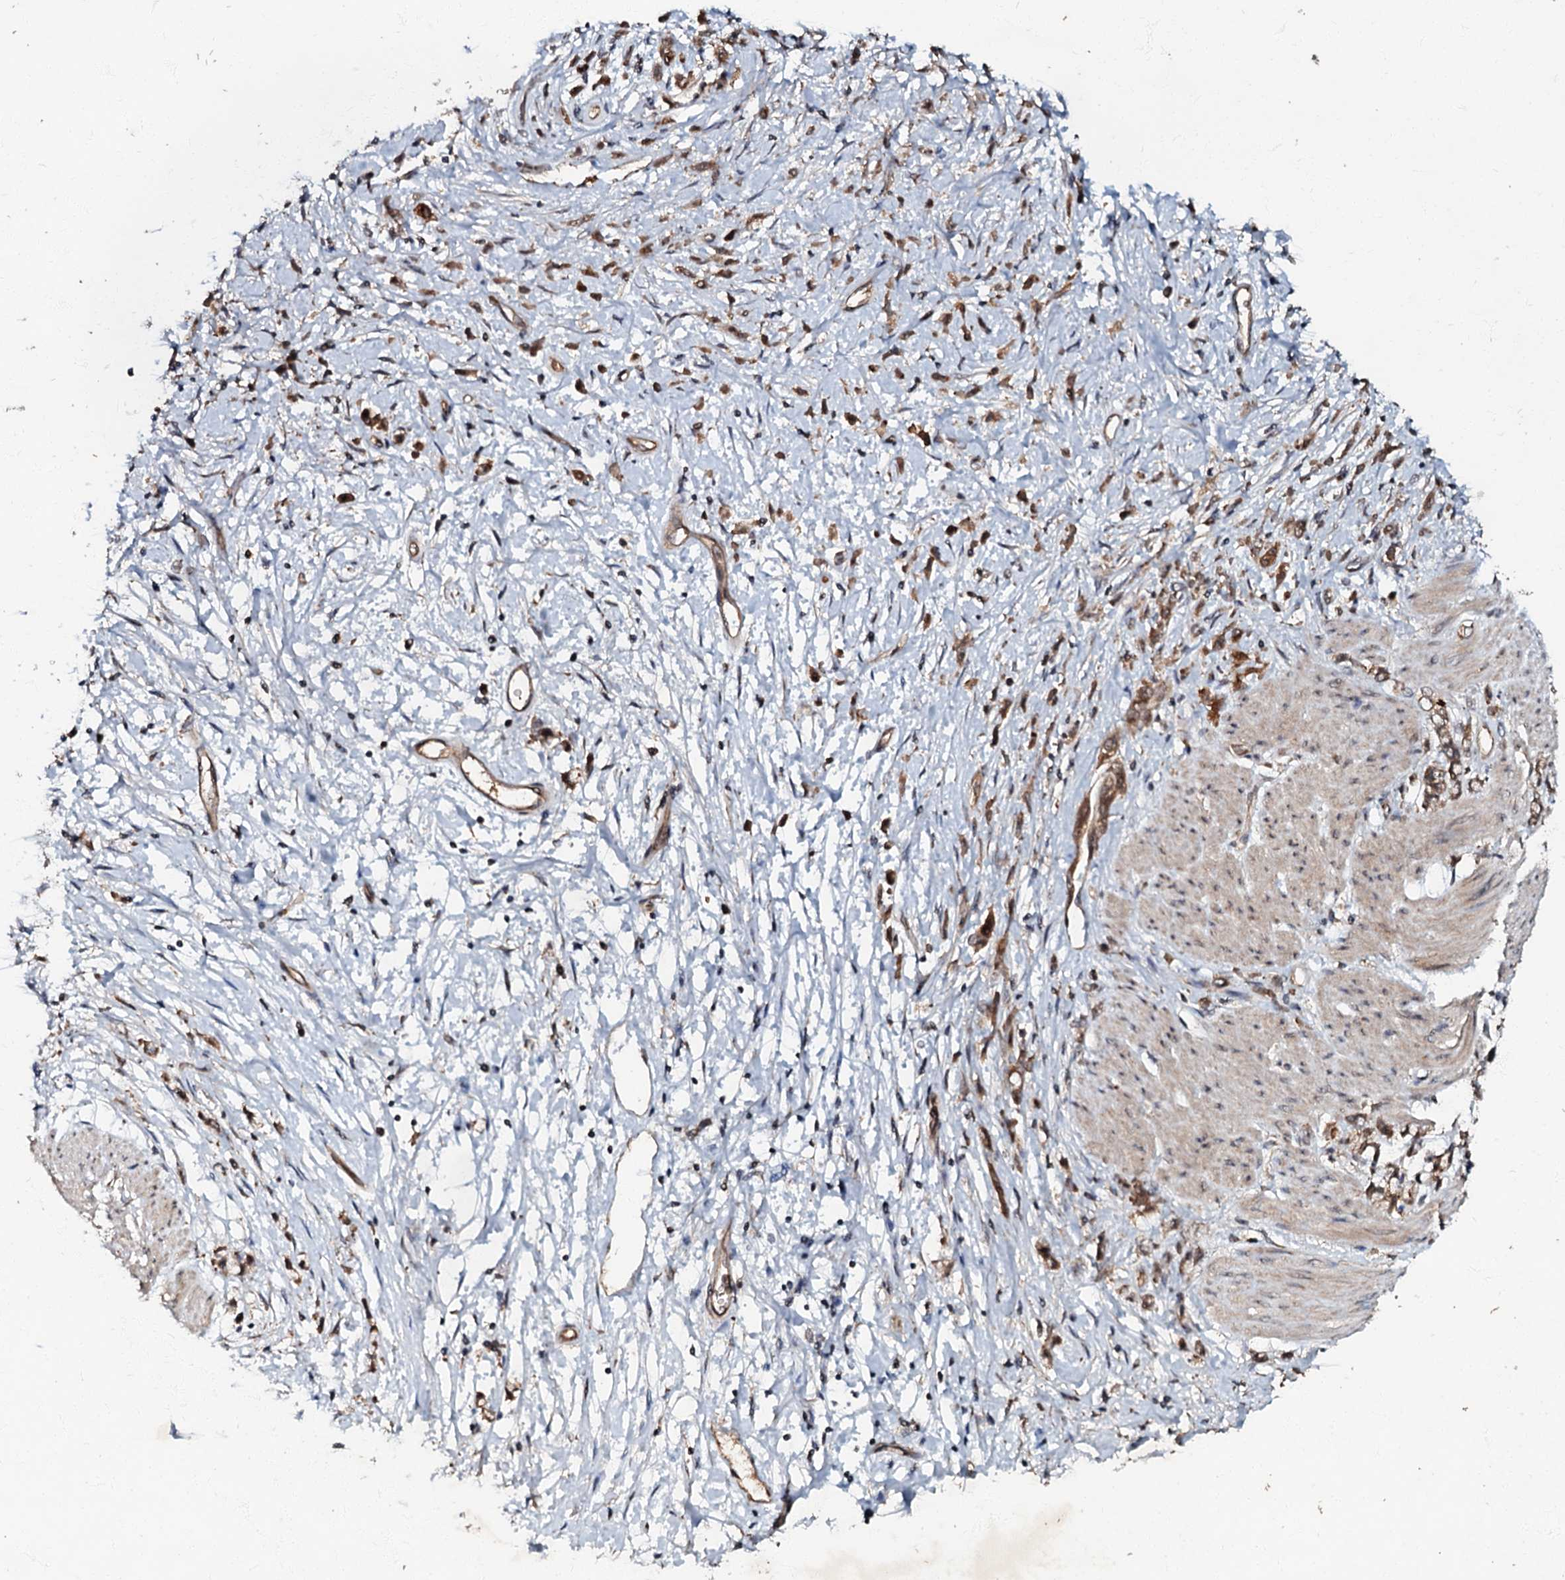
{"staining": {"intensity": "moderate", "quantity": ">75%", "location": "cytoplasmic/membranous,nuclear"}, "tissue": "stomach cancer", "cell_type": "Tumor cells", "image_type": "cancer", "snomed": [{"axis": "morphology", "description": "Adenocarcinoma, NOS"}, {"axis": "topography", "description": "Stomach"}], "caption": "Immunohistochemical staining of human stomach adenocarcinoma shows moderate cytoplasmic/membranous and nuclear protein positivity in approximately >75% of tumor cells.", "gene": "MANSC4", "patient": {"sex": "female", "age": 60}}